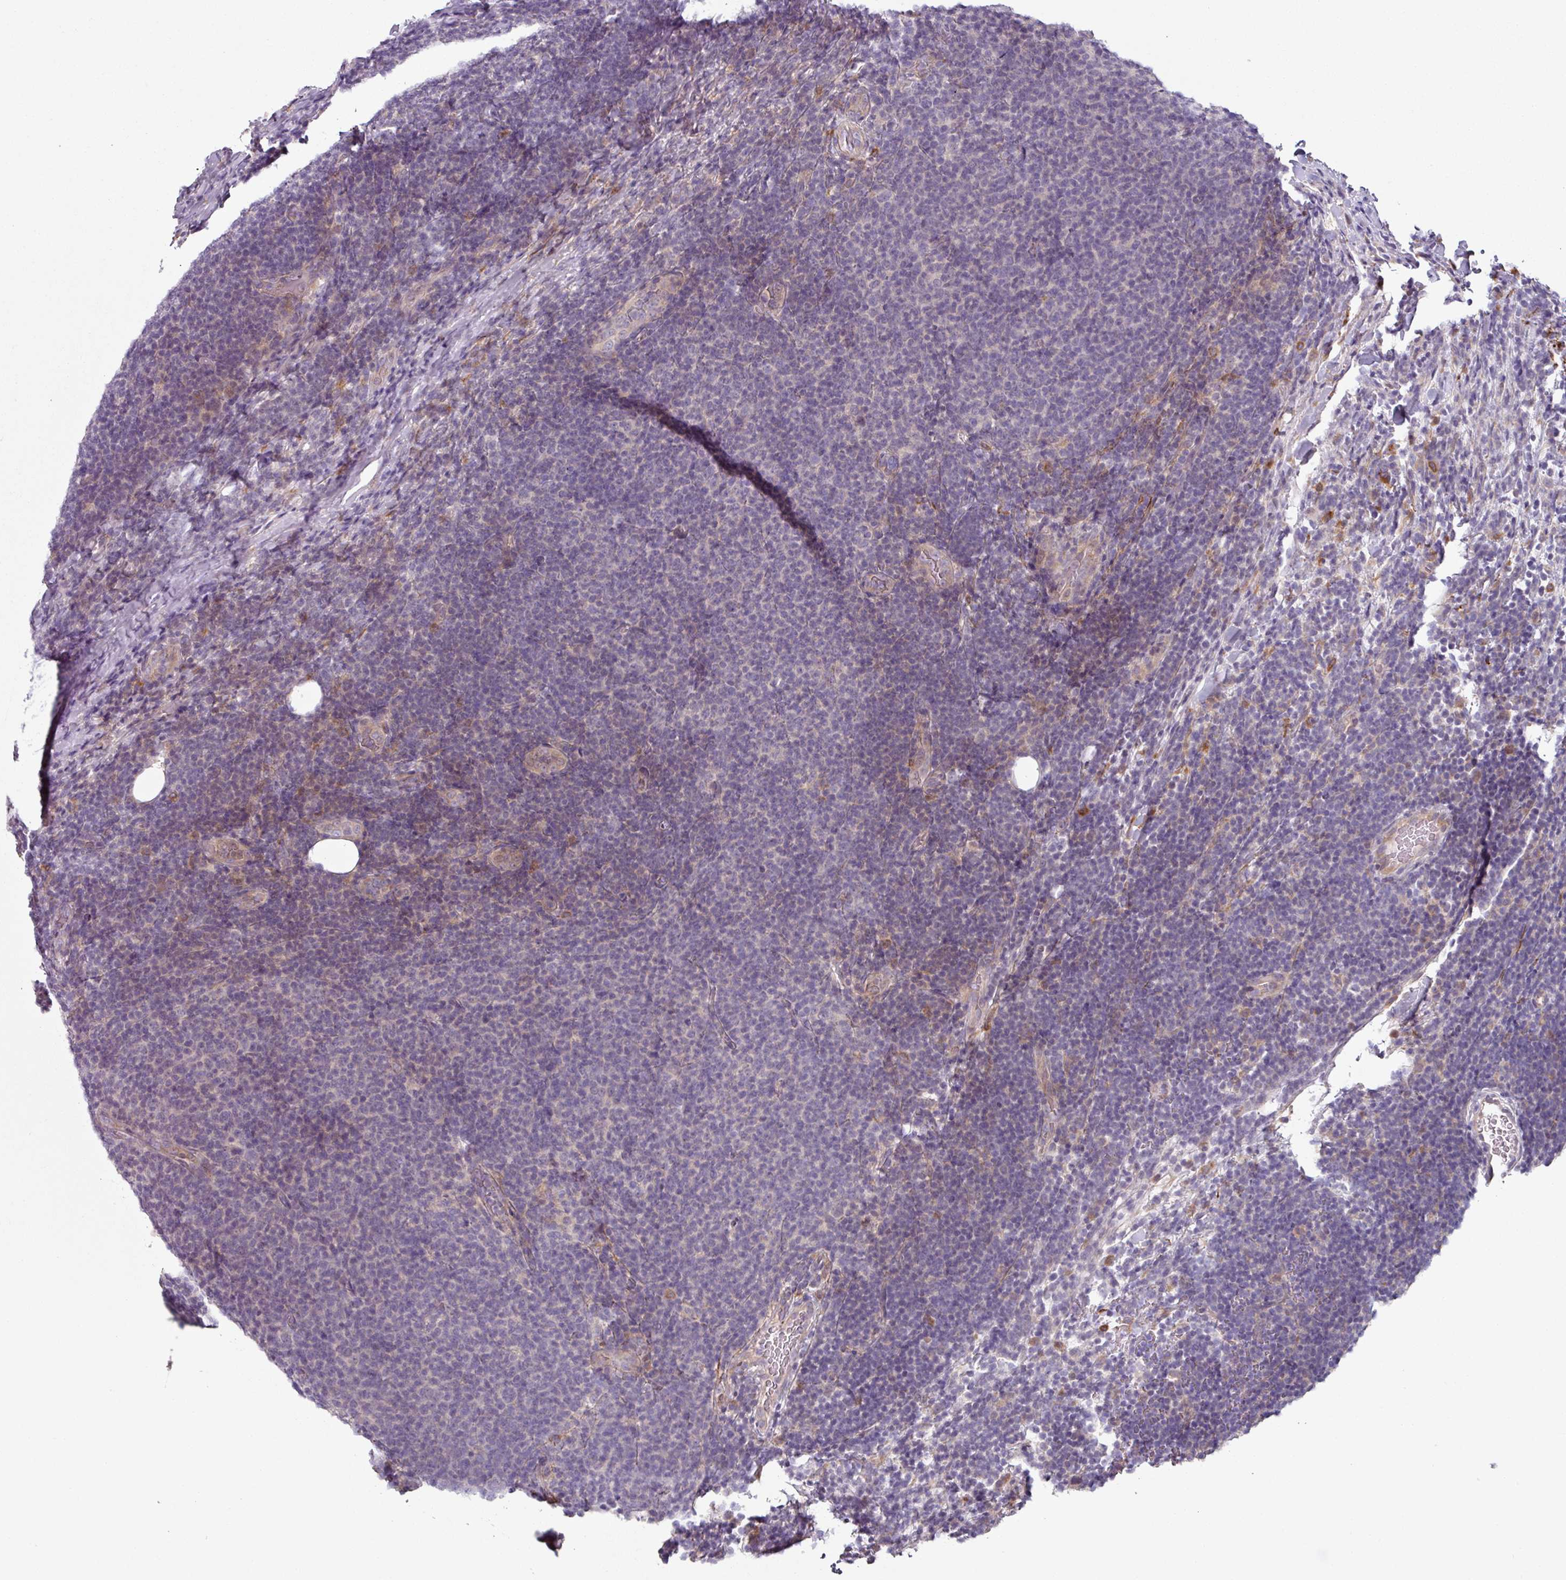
{"staining": {"intensity": "negative", "quantity": "none", "location": "none"}, "tissue": "lymphoma", "cell_type": "Tumor cells", "image_type": "cancer", "snomed": [{"axis": "morphology", "description": "Malignant lymphoma, non-Hodgkin's type, Low grade"}, {"axis": "topography", "description": "Lymph node"}], "caption": "Tumor cells are negative for brown protein staining in low-grade malignant lymphoma, non-Hodgkin's type. The staining is performed using DAB (3,3'-diaminobenzidine) brown chromogen with nuclei counter-stained in using hematoxylin.", "gene": "MTMR14", "patient": {"sex": "male", "age": 66}}